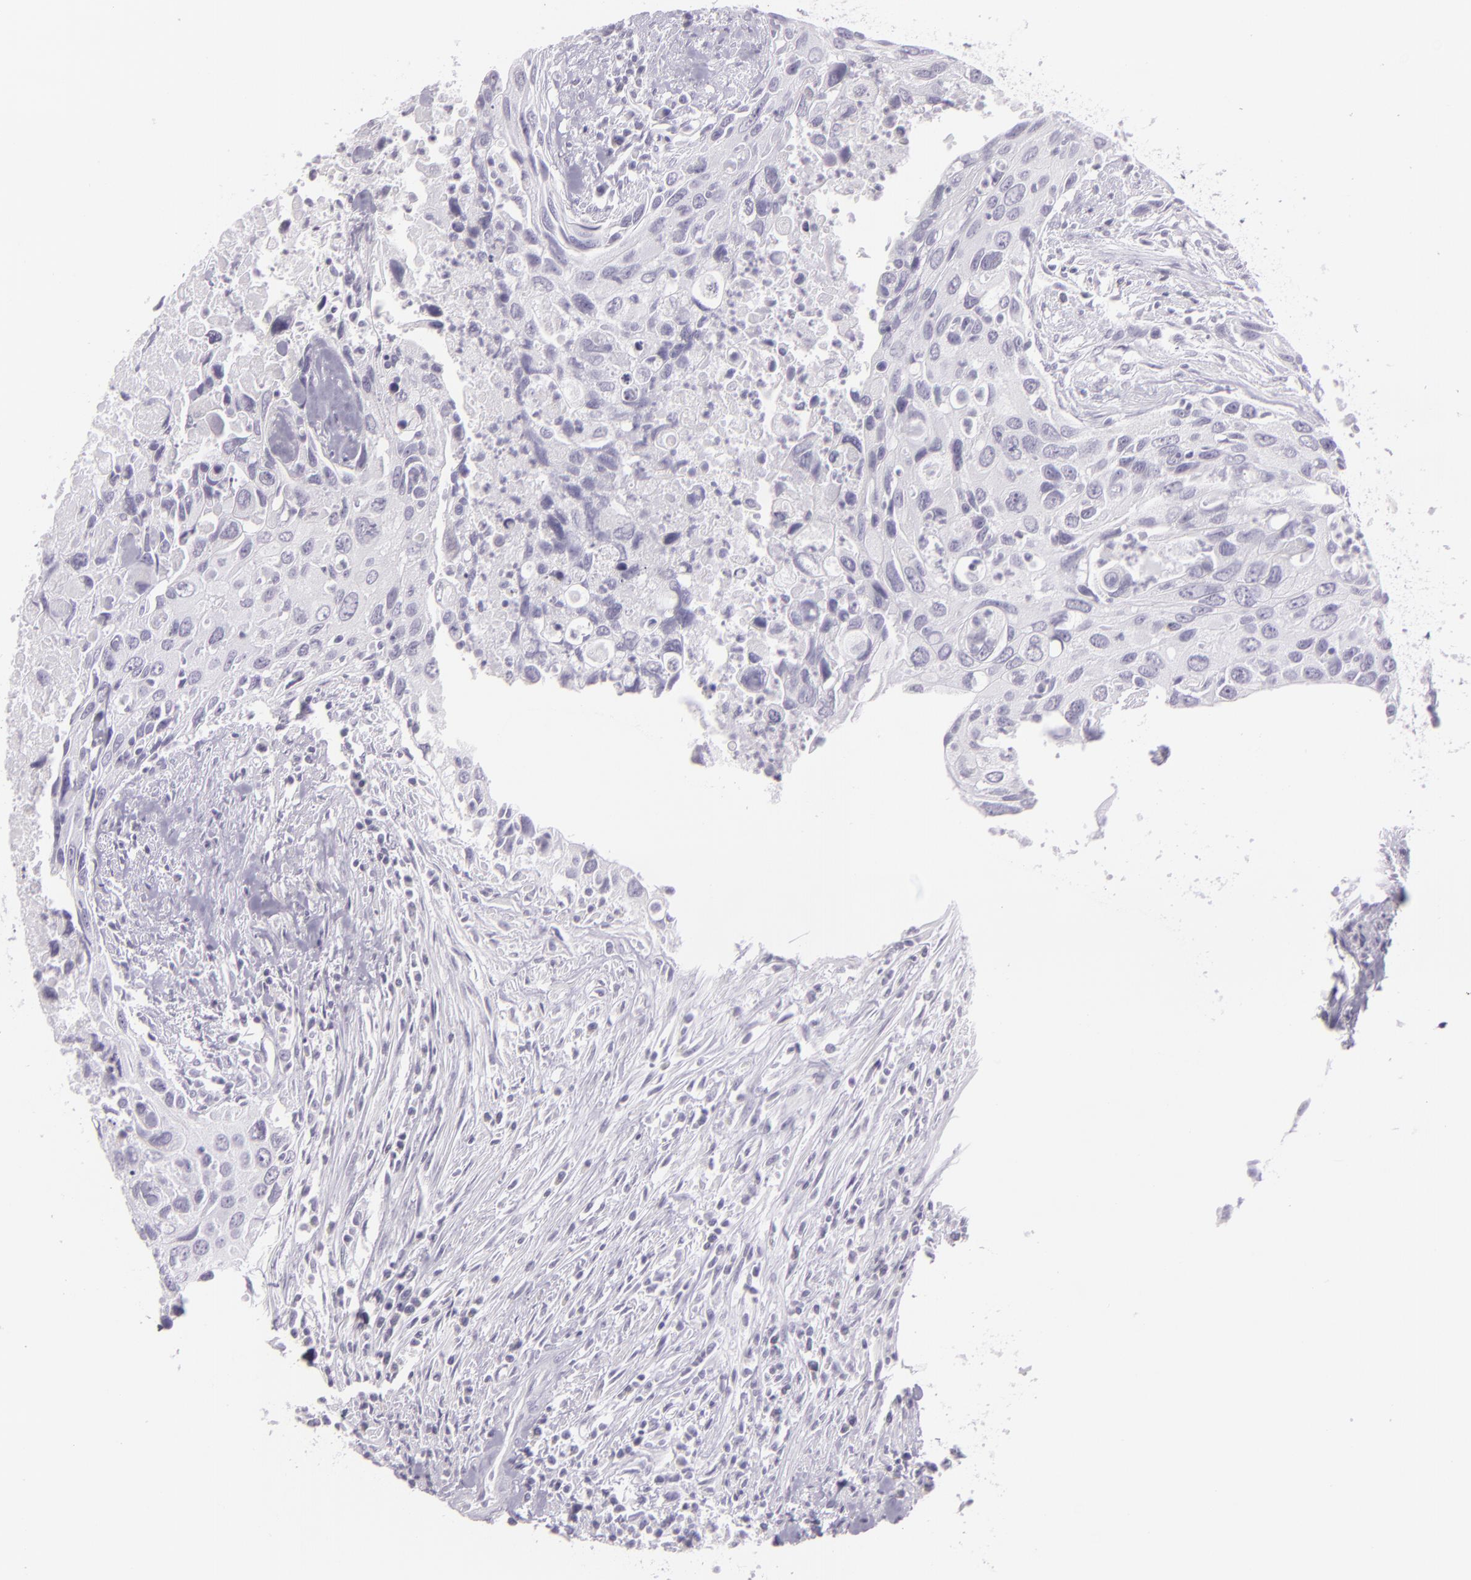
{"staining": {"intensity": "negative", "quantity": "none", "location": "none"}, "tissue": "urothelial cancer", "cell_type": "Tumor cells", "image_type": "cancer", "snomed": [{"axis": "morphology", "description": "Urothelial carcinoma, High grade"}, {"axis": "topography", "description": "Urinary bladder"}], "caption": "DAB (3,3'-diaminobenzidine) immunohistochemical staining of human urothelial cancer shows no significant staining in tumor cells.", "gene": "MUC6", "patient": {"sex": "male", "age": 71}}